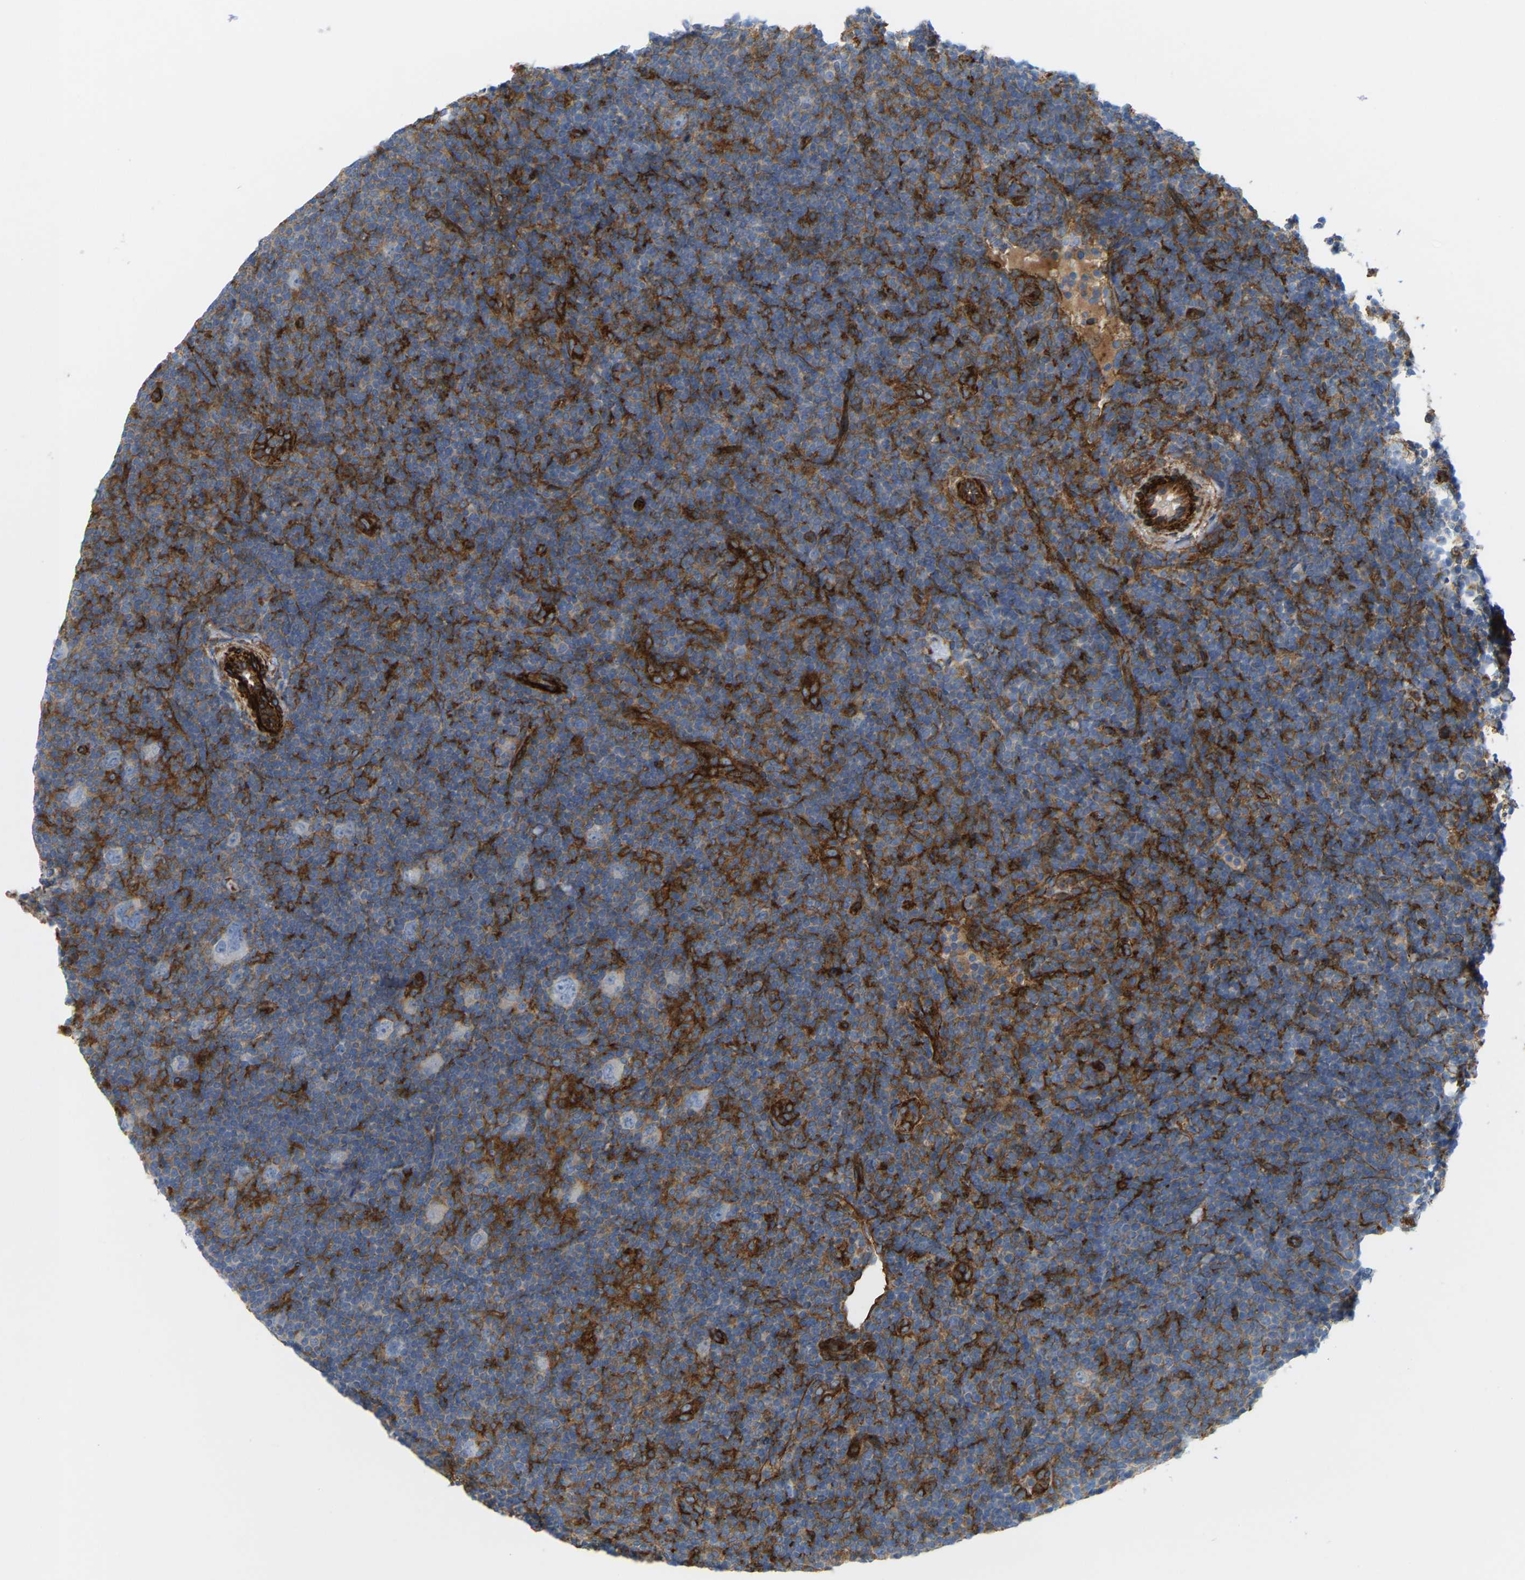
{"staining": {"intensity": "negative", "quantity": "none", "location": "none"}, "tissue": "lymphoma", "cell_type": "Tumor cells", "image_type": "cancer", "snomed": [{"axis": "morphology", "description": "Hodgkin's disease, NOS"}, {"axis": "topography", "description": "Lymph node"}], "caption": "Tumor cells are negative for brown protein staining in Hodgkin's disease.", "gene": "PICALM", "patient": {"sex": "female", "age": 57}}